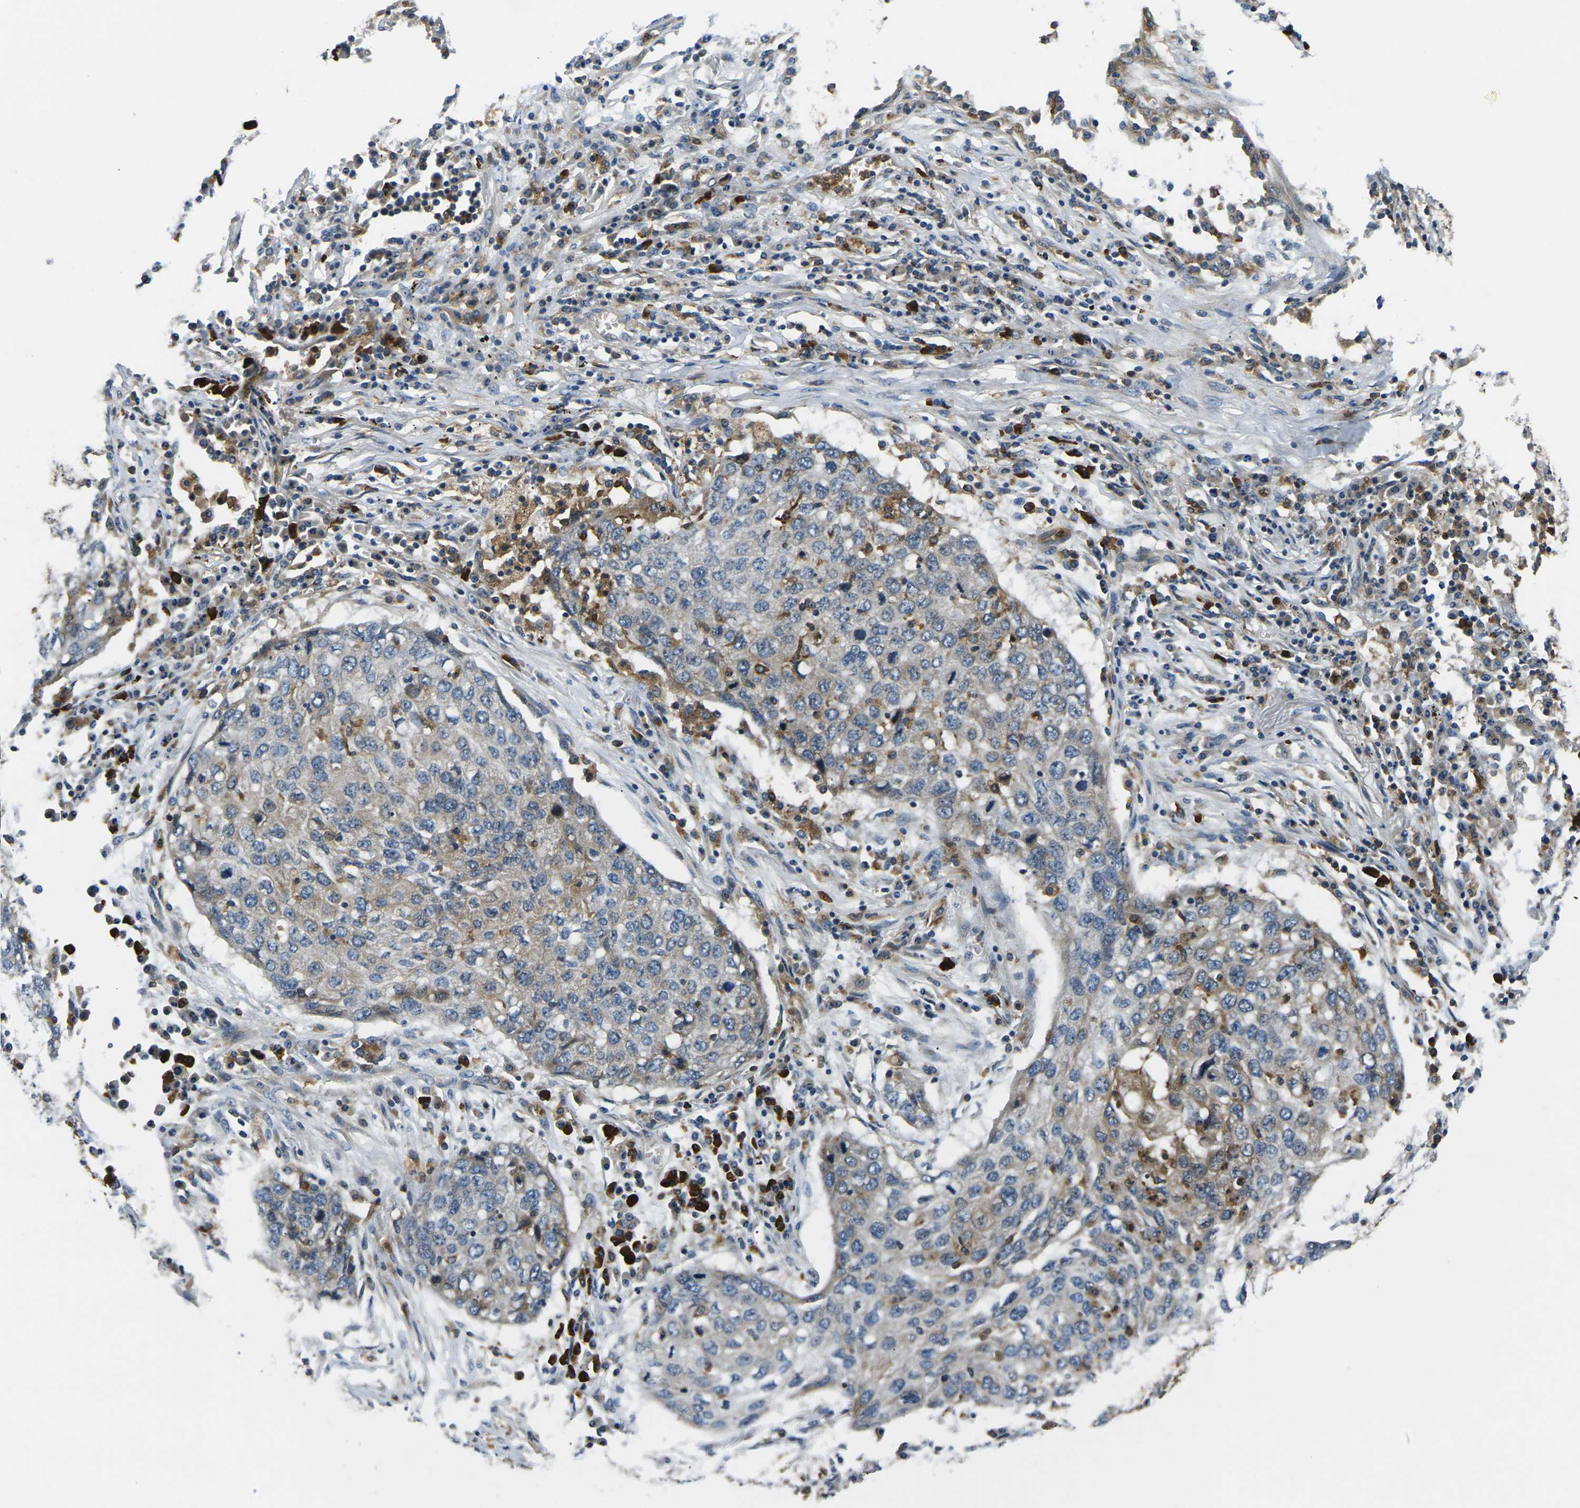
{"staining": {"intensity": "weak", "quantity": "25%-75%", "location": "cytoplasmic/membranous"}, "tissue": "lung cancer", "cell_type": "Tumor cells", "image_type": "cancer", "snomed": [{"axis": "morphology", "description": "Squamous cell carcinoma, NOS"}, {"axis": "topography", "description": "Lung"}], "caption": "Tumor cells reveal weak cytoplasmic/membranous staining in approximately 25%-75% of cells in lung cancer (squamous cell carcinoma).", "gene": "RAB1B", "patient": {"sex": "female", "age": 63}}